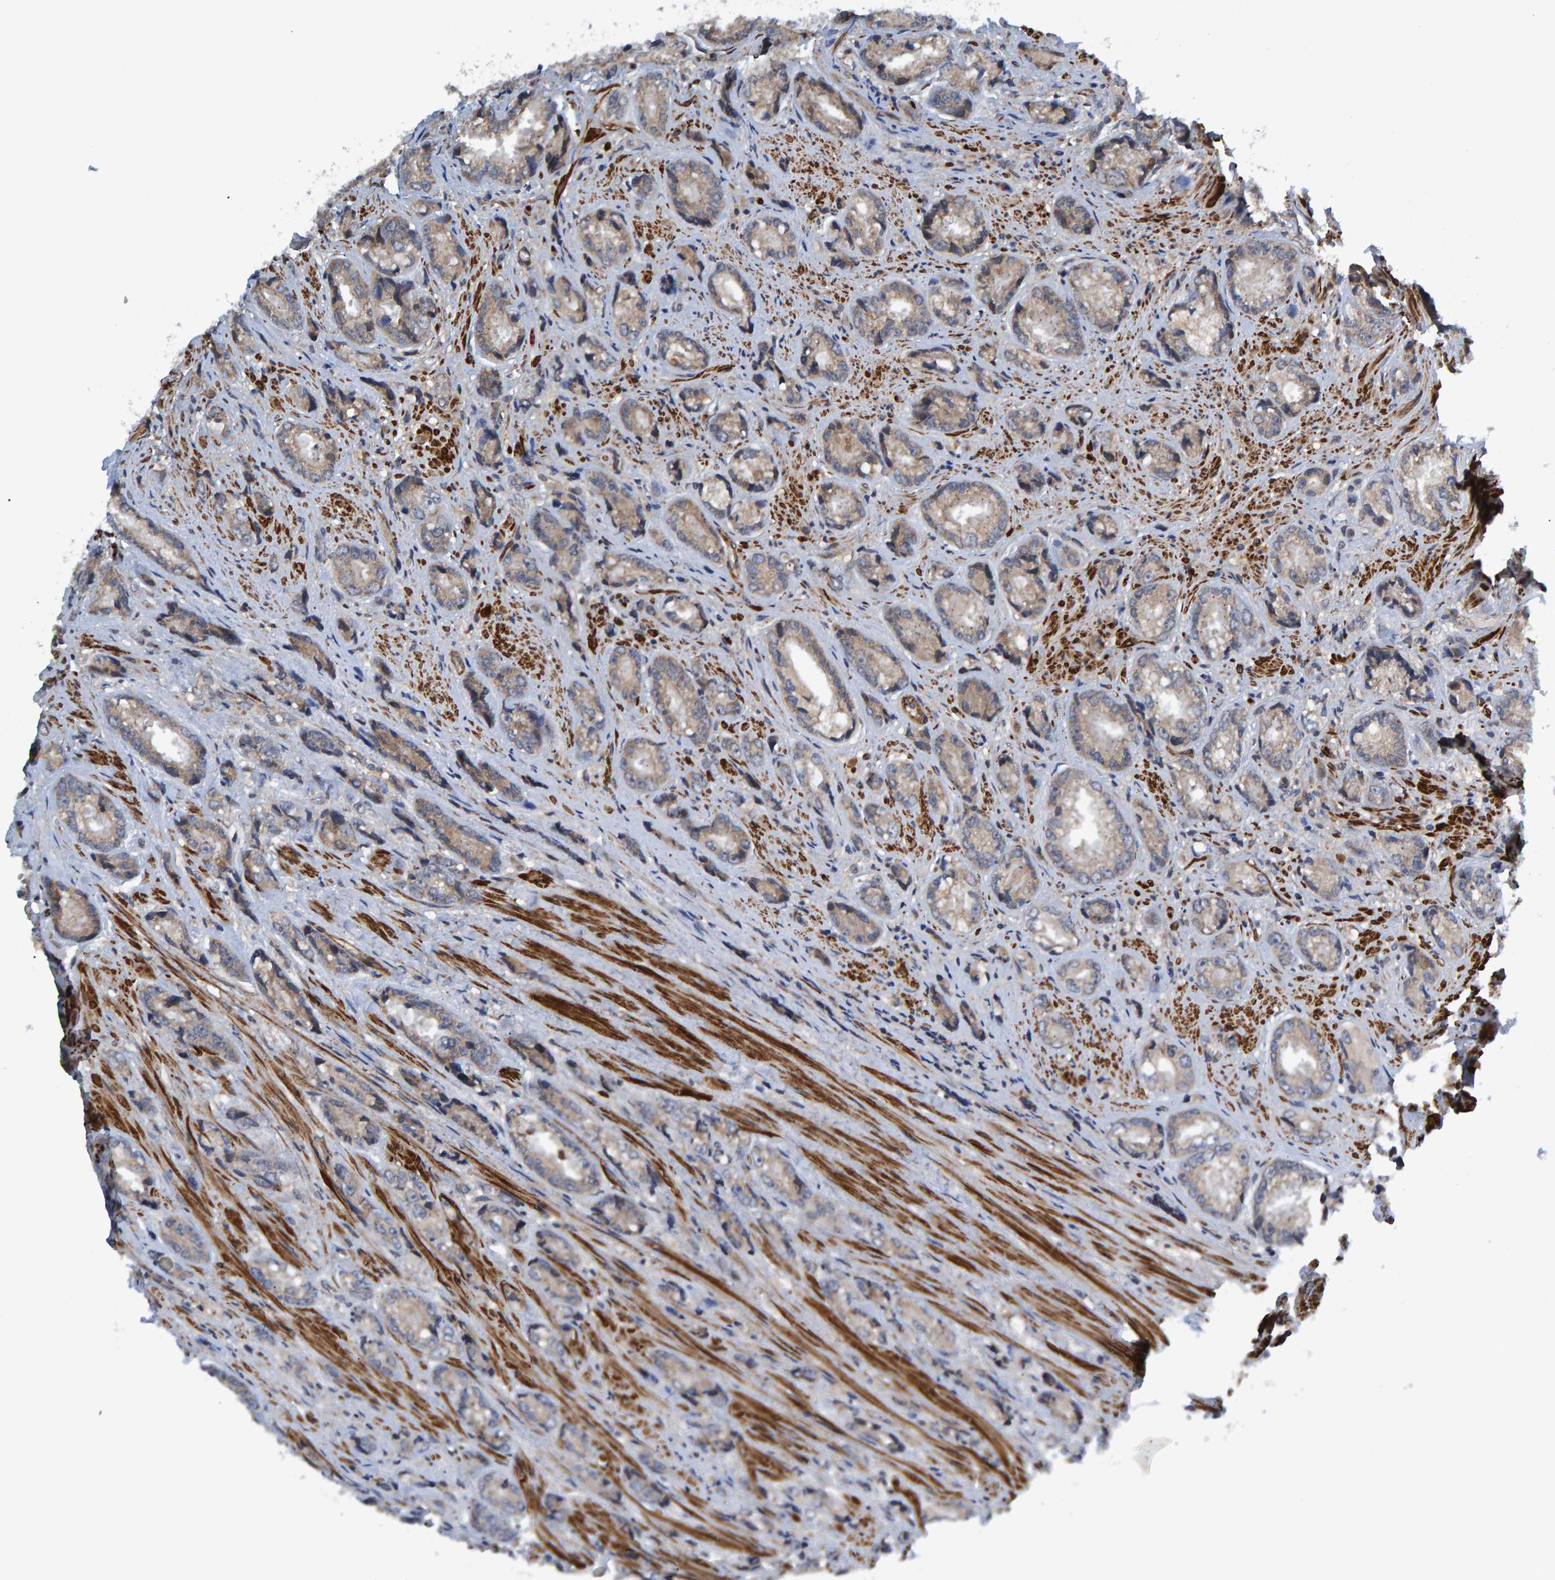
{"staining": {"intensity": "weak", "quantity": "<25%", "location": "cytoplasmic/membranous"}, "tissue": "prostate cancer", "cell_type": "Tumor cells", "image_type": "cancer", "snomed": [{"axis": "morphology", "description": "Adenocarcinoma, High grade"}, {"axis": "topography", "description": "Prostate"}], "caption": "IHC histopathology image of neoplastic tissue: high-grade adenocarcinoma (prostate) stained with DAB (3,3'-diaminobenzidine) displays no significant protein expression in tumor cells.", "gene": "ATP6V1H", "patient": {"sex": "male", "age": 61}}